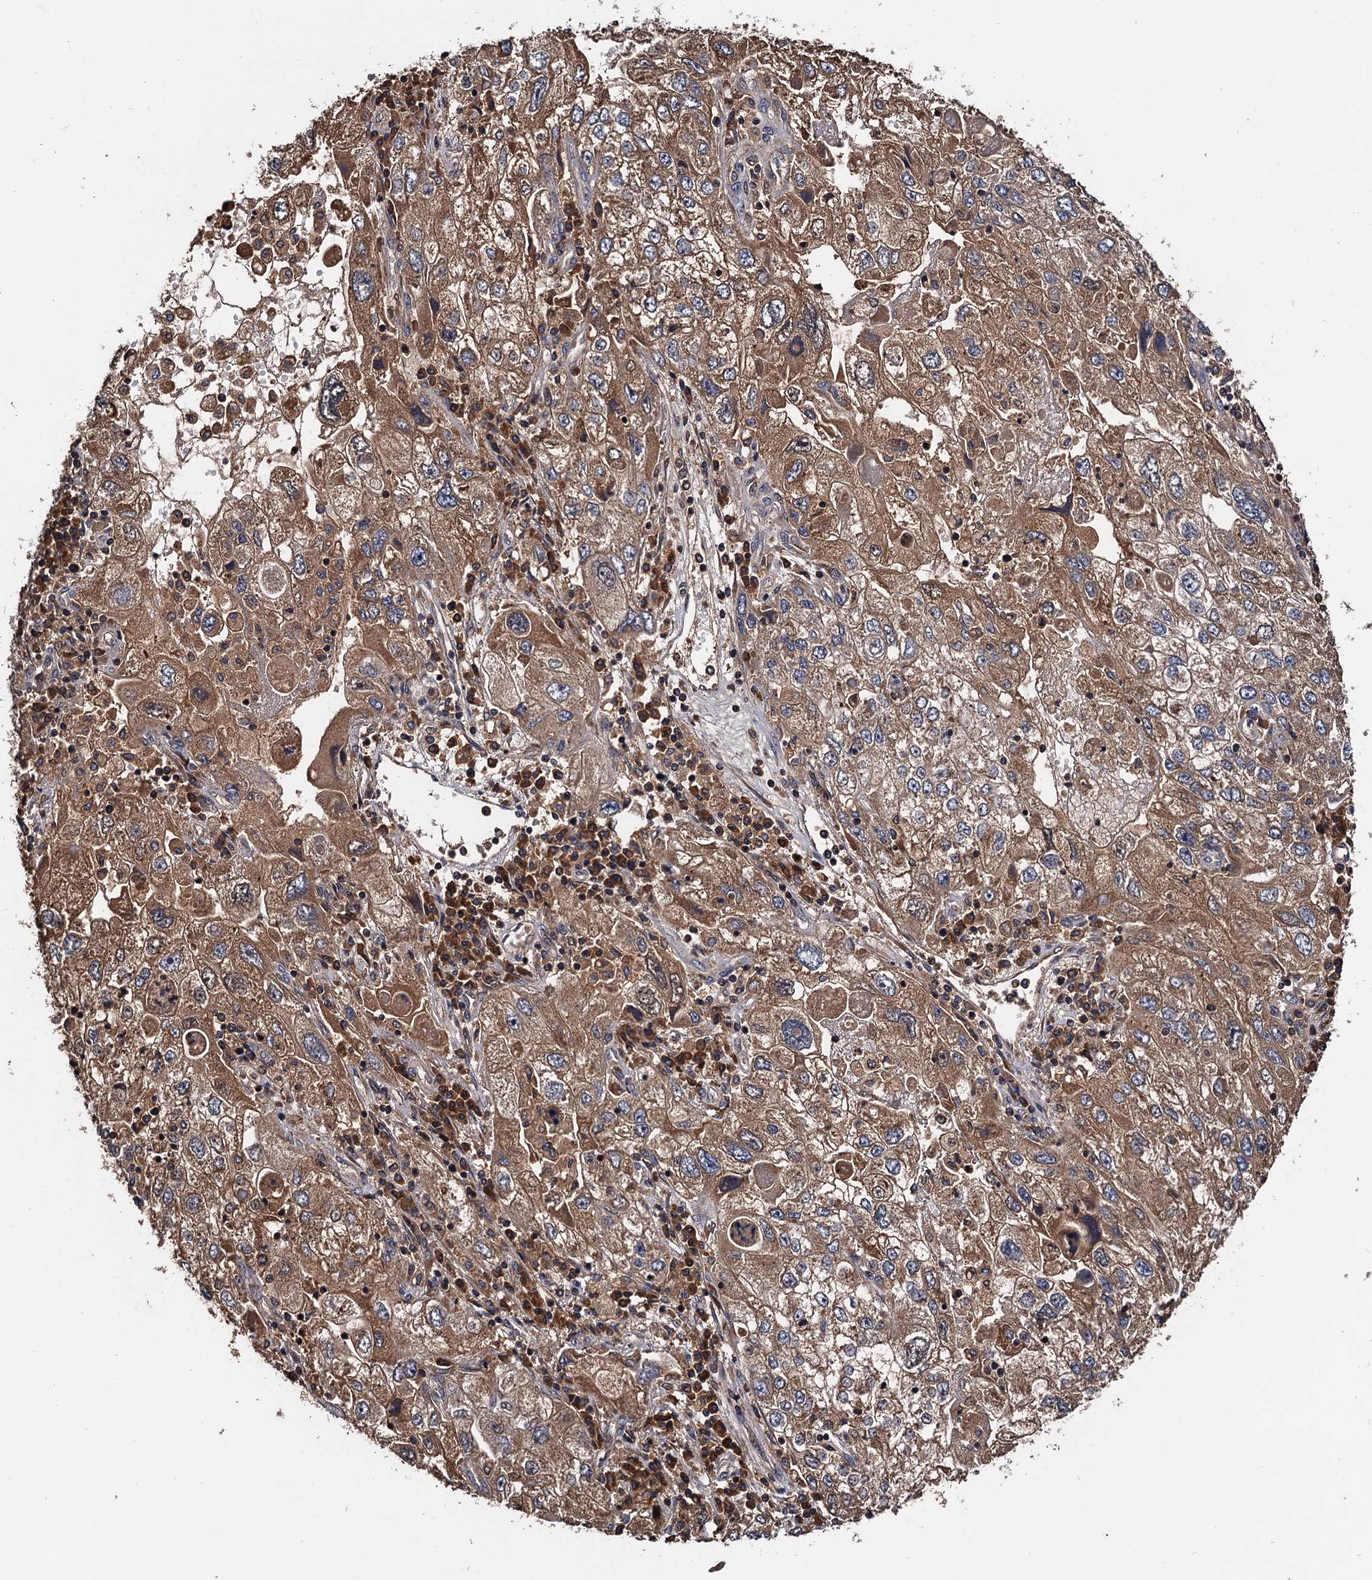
{"staining": {"intensity": "moderate", "quantity": ">75%", "location": "cytoplasmic/membranous"}, "tissue": "endometrial cancer", "cell_type": "Tumor cells", "image_type": "cancer", "snomed": [{"axis": "morphology", "description": "Adenocarcinoma, NOS"}, {"axis": "topography", "description": "Endometrium"}], "caption": "Brown immunohistochemical staining in human adenocarcinoma (endometrial) reveals moderate cytoplasmic/membranous staining in approximately >75% of tumor cells. The staining is performed using DAB (3,3'-diaminobenzidine) brown chromogen to label protein expression. The nuclei are counter-stained blue using hematoxylin.", "gene": "RGS11", "patient": {"sex": "female", "age": 49}}